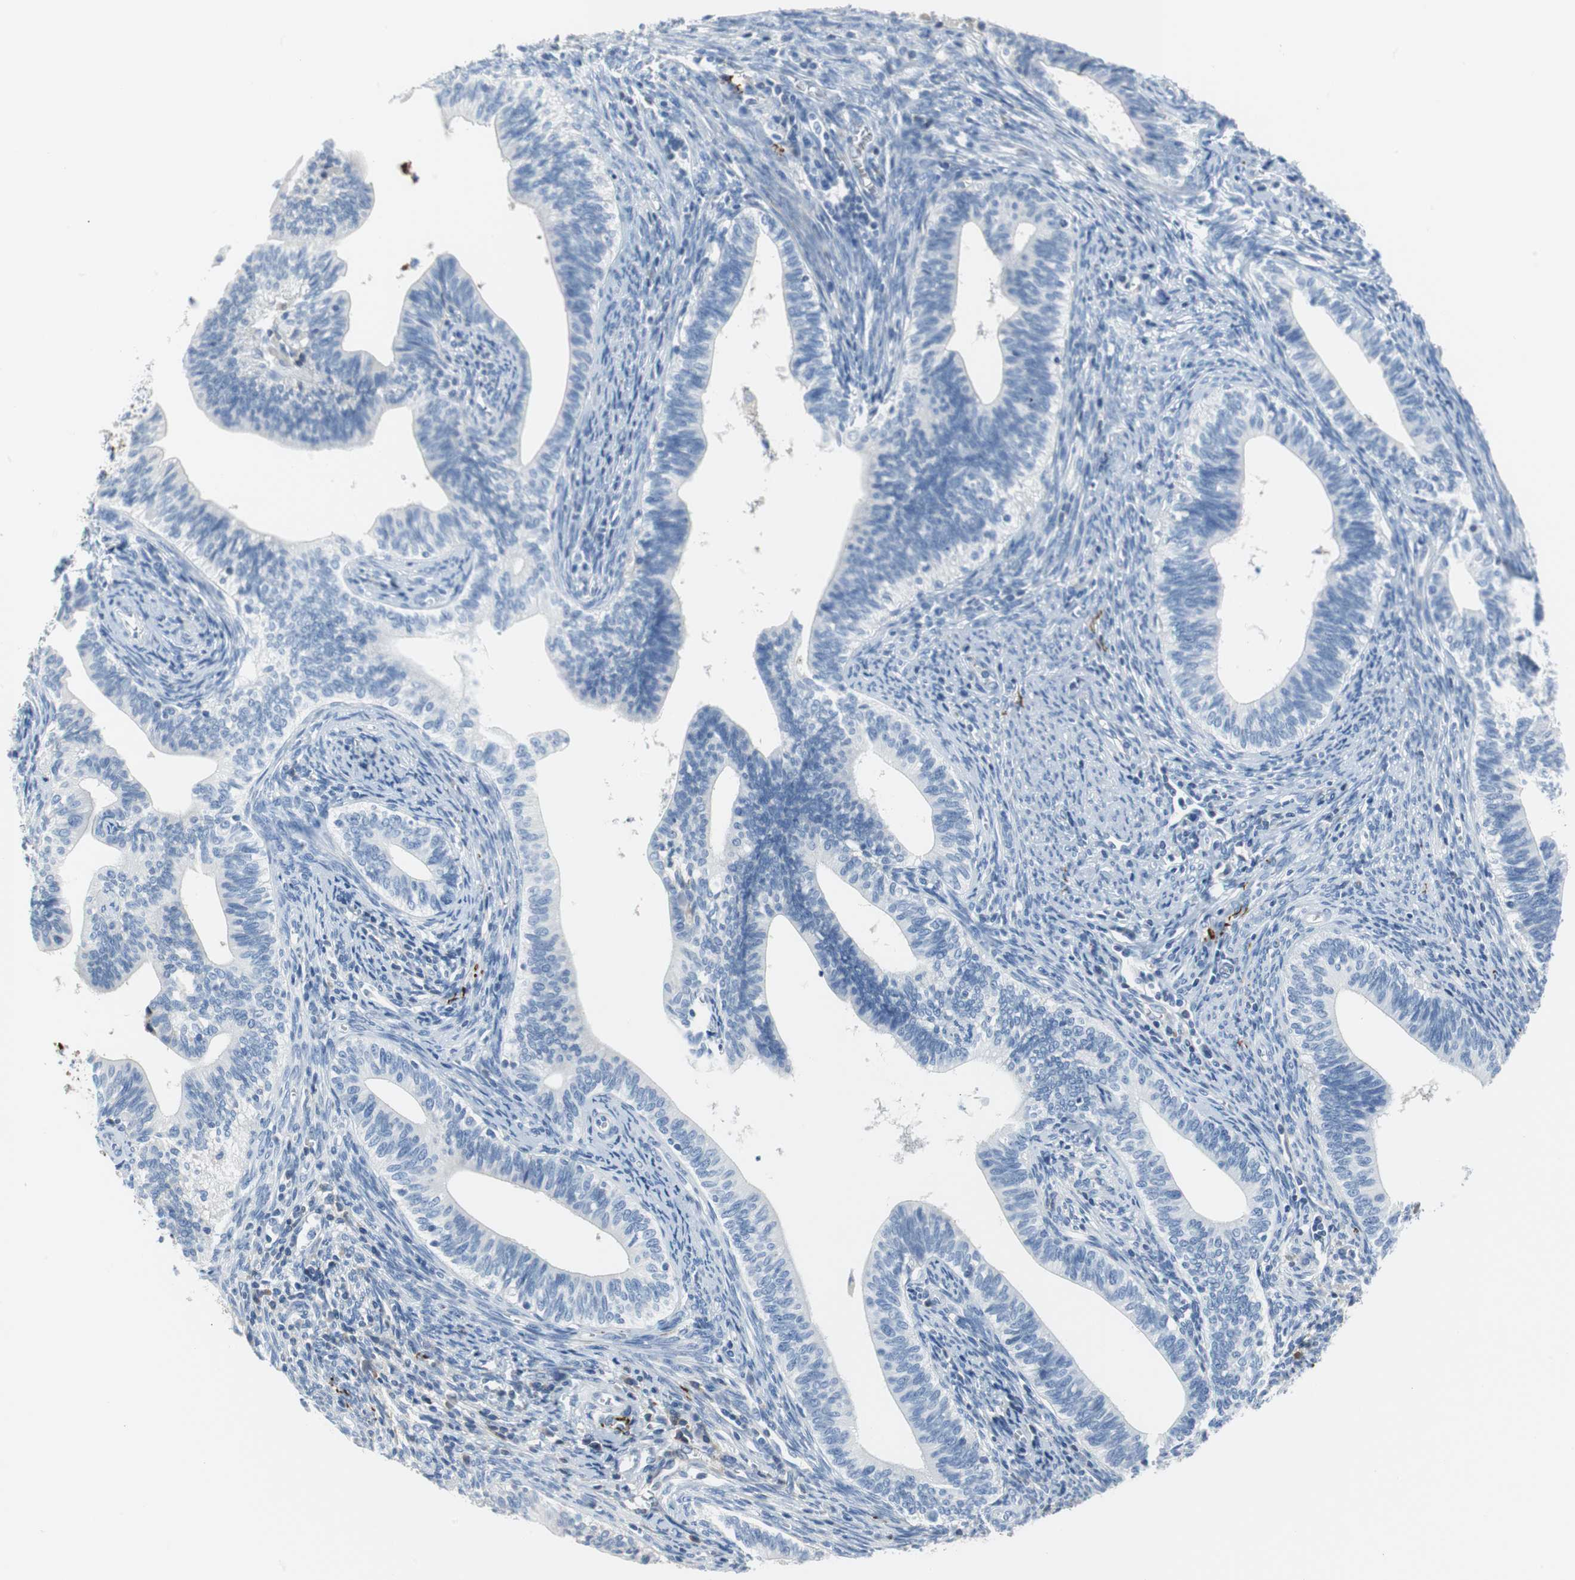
{"staining": {"intensity": "weak", "quantity": "<25%", "location": "cytoplasmic/membranous"}, "tissue": "cervical cancer", "cell_type": "Tumor cells", "image_type": "cancer", "snomed": [{"axis": "morphology", "description": "Adenocarcinoma, NOS"}, {"axis": "topography", "description": "Cervix"}], "caption": "Immunohistochemical staining of cervical cancer exhibits no significant expression in tumor cells.", "gene": "APCS", "patient": {"sex": "female", "age": 44}}